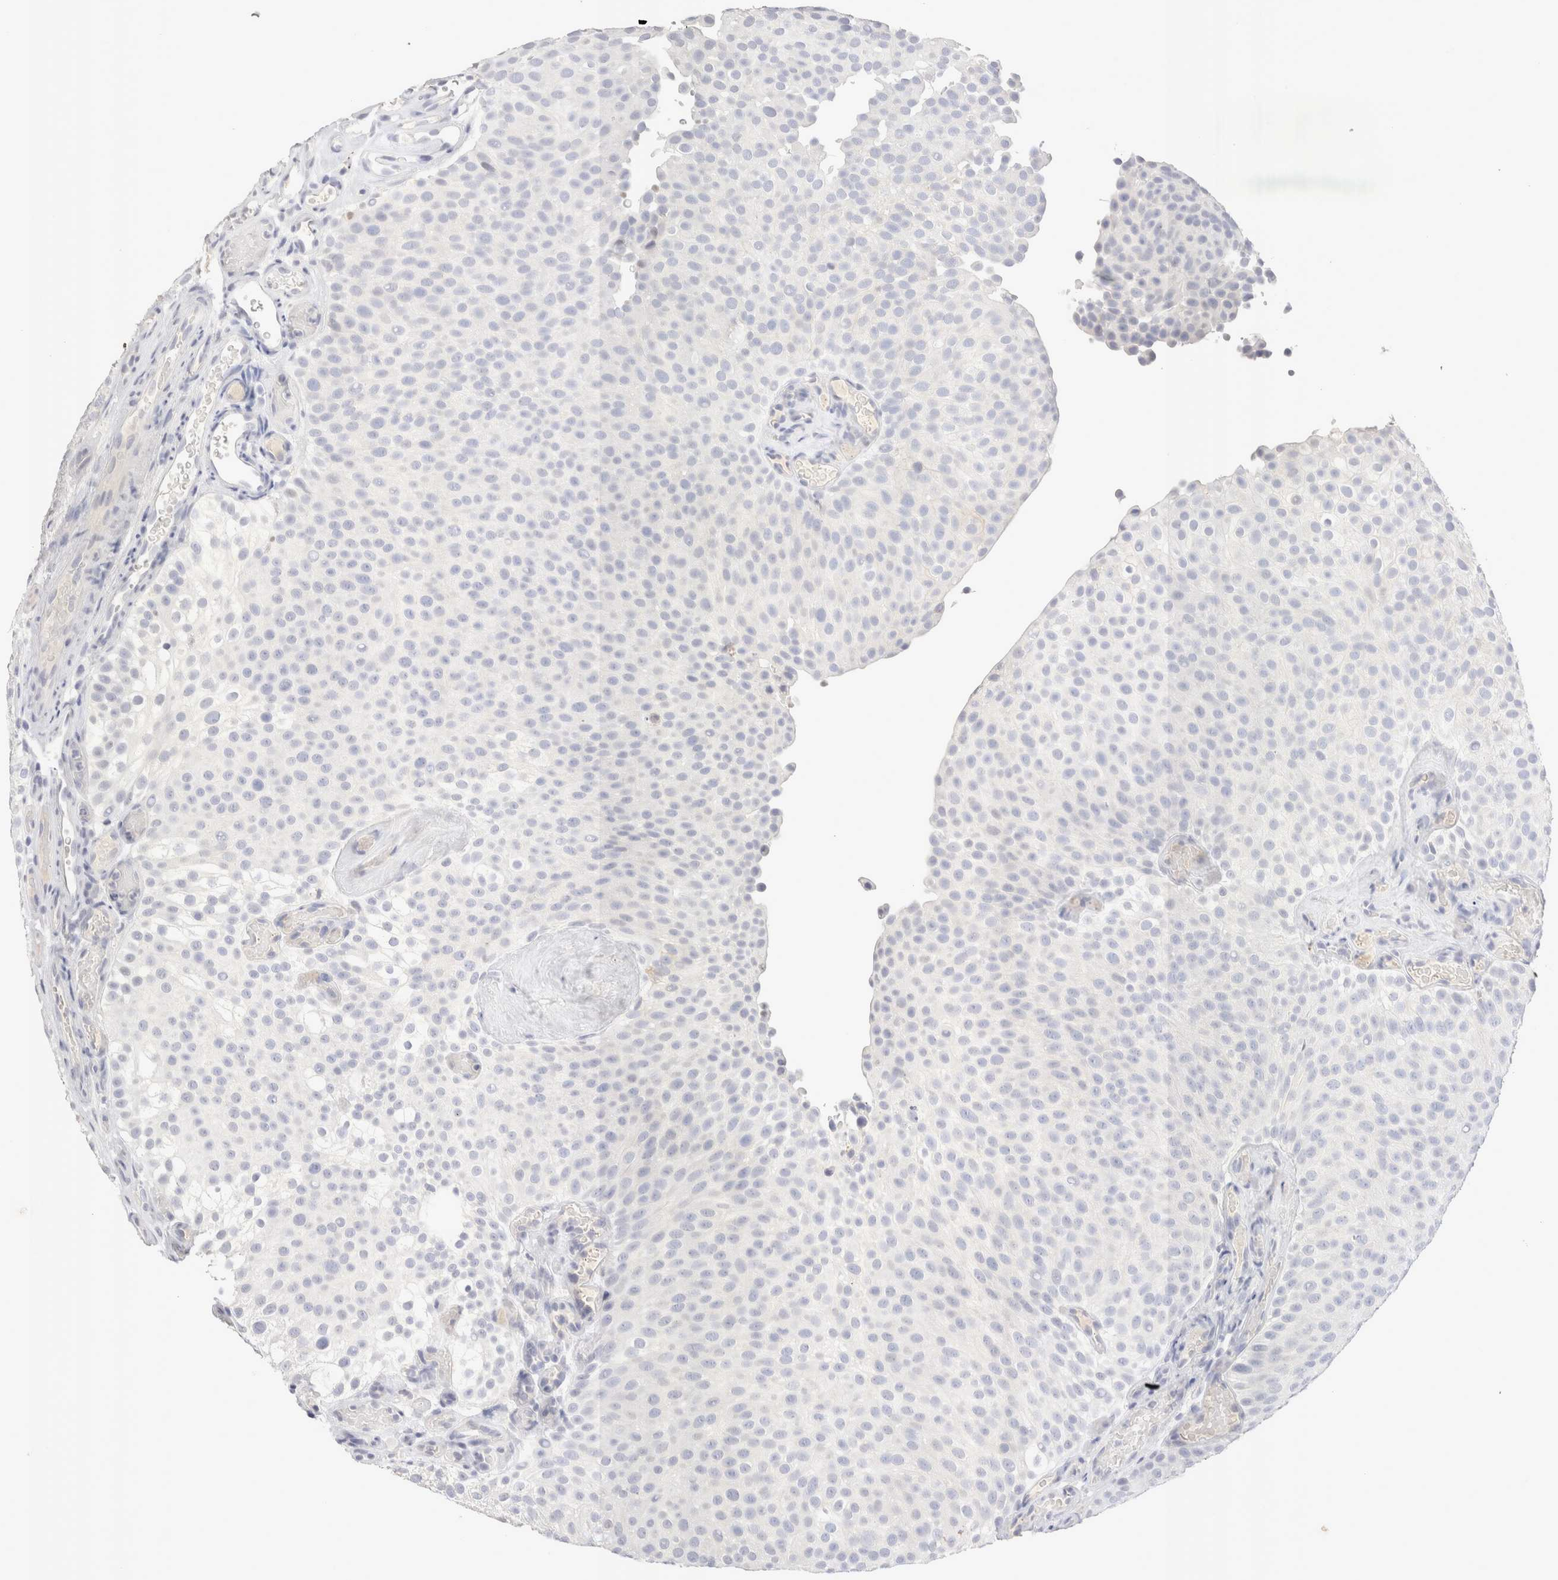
{"staining": {"intensity": "negative", "quantity": "none", "location": "none"}, "tissue": "urothelial cancer", "cell_type": "Tumor cells", "image_type": "cancer", "snomed": [{"axis": "morphology", "description": "Urothelial carcinoma, Low grade"}, {"axis": "topography", "description": "Urinary bladder"}], "caption": "IHC image of neoplastic tissue: human urothelial cancer stained with DAB (3,3'-diaminobenzidine) demonstrates no significant protein staining in tumor cells.", "gene": "EPCAM", "patient": {"sex": "male", "age": 78}}